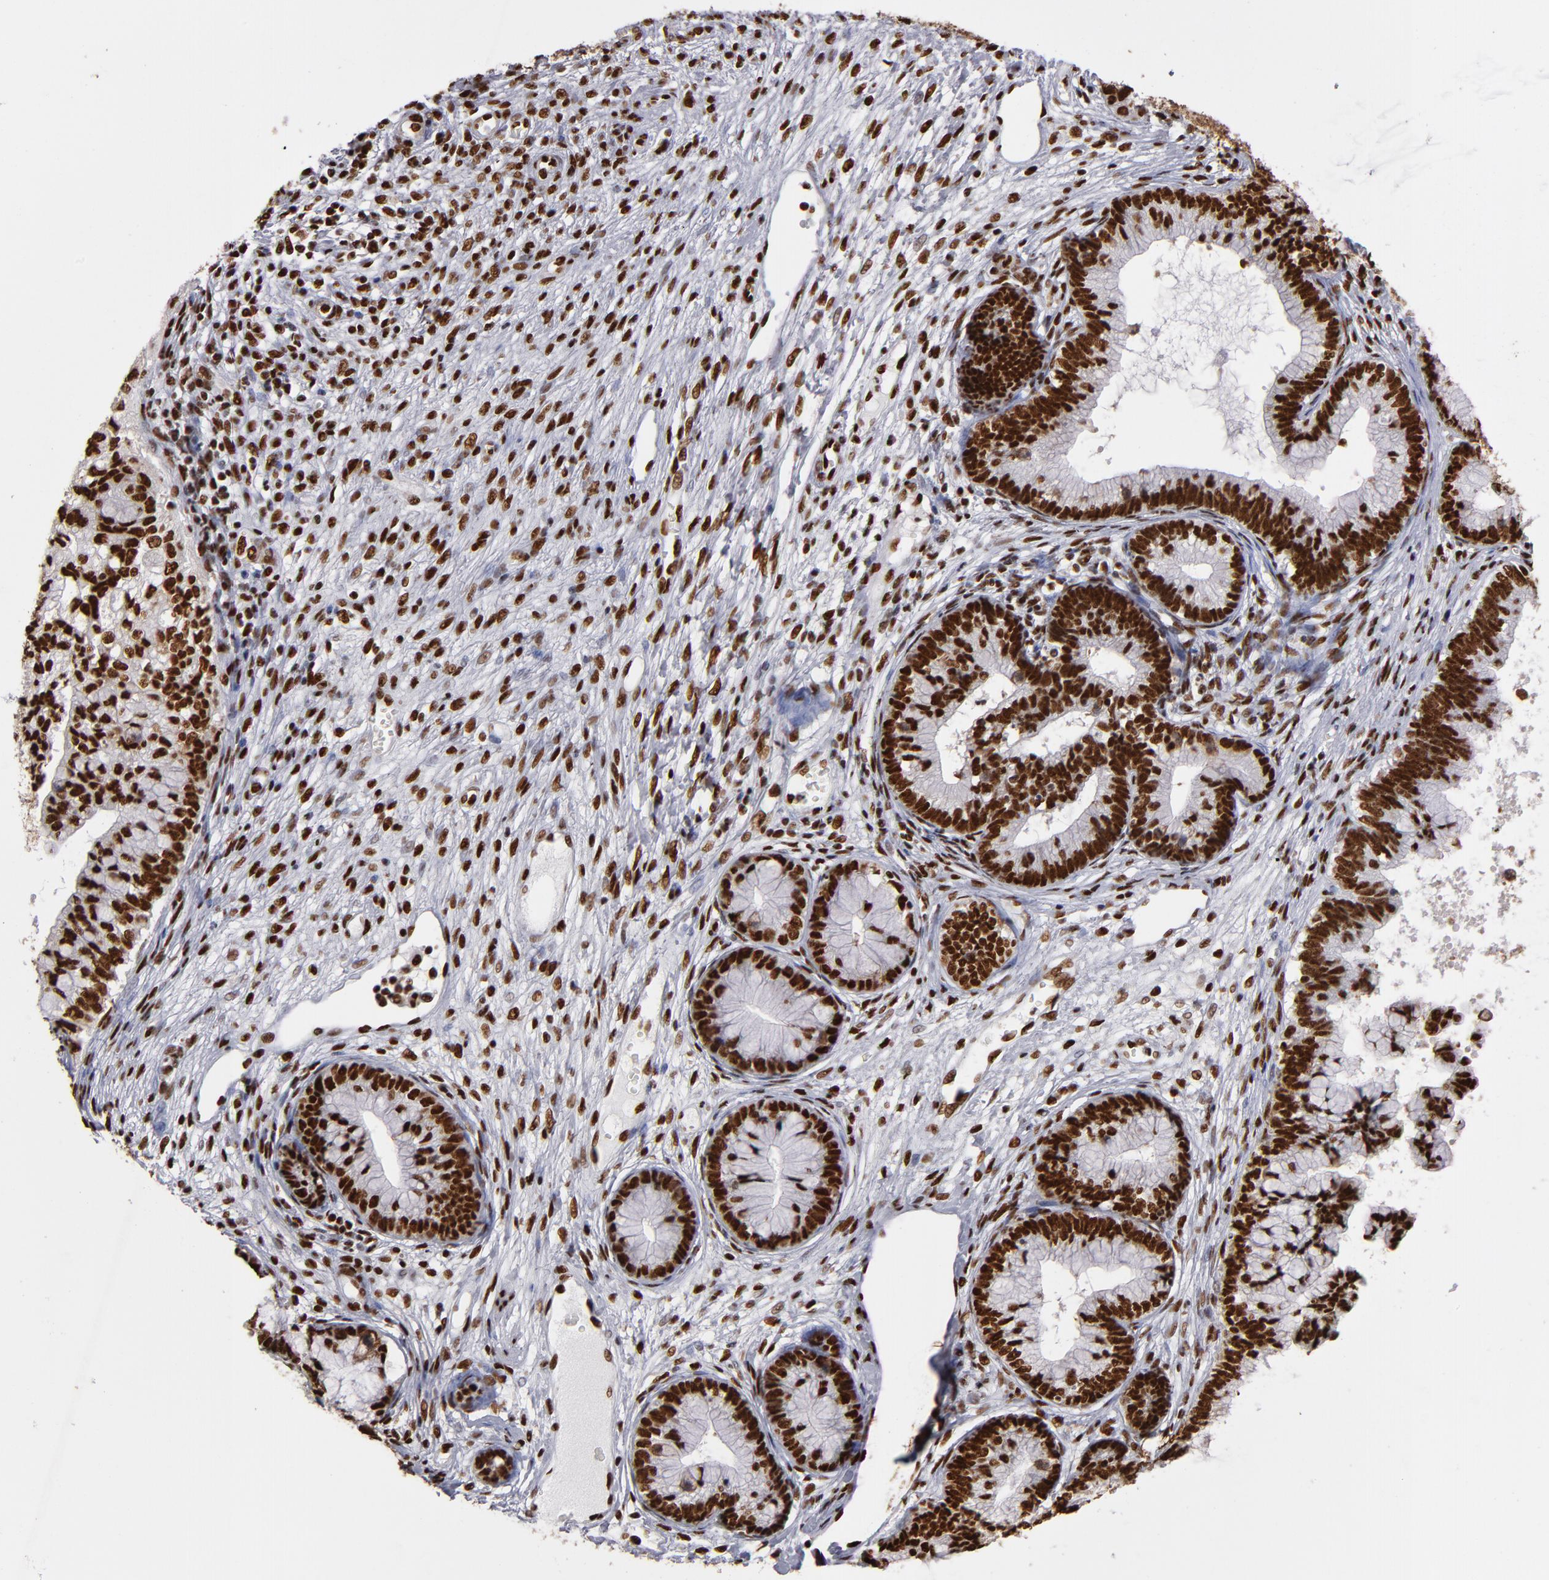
{"staining": {"intensity": "strong", "quantity": ">75%", "location": "nuclear"}, "tissue": "cervical cancer", "cell_type": "Tumor cells", "image_type": "cancer", "snomed": [{"axis": "morphology", "description": "Adenocarcinoma, NOS"}, {"axis": "topography", "description": "Cervix"}], "caption": "Adenocarcinoma (cervical) tissue reveals strong nuclear expression in about >75% of tumor cells Using DAB (brown) and hematoxylin (blue) stains, captured at high magnification using brightfield microscopy.", "gene": "MRE11", "patient": {"sex": "female", "age": 44}}